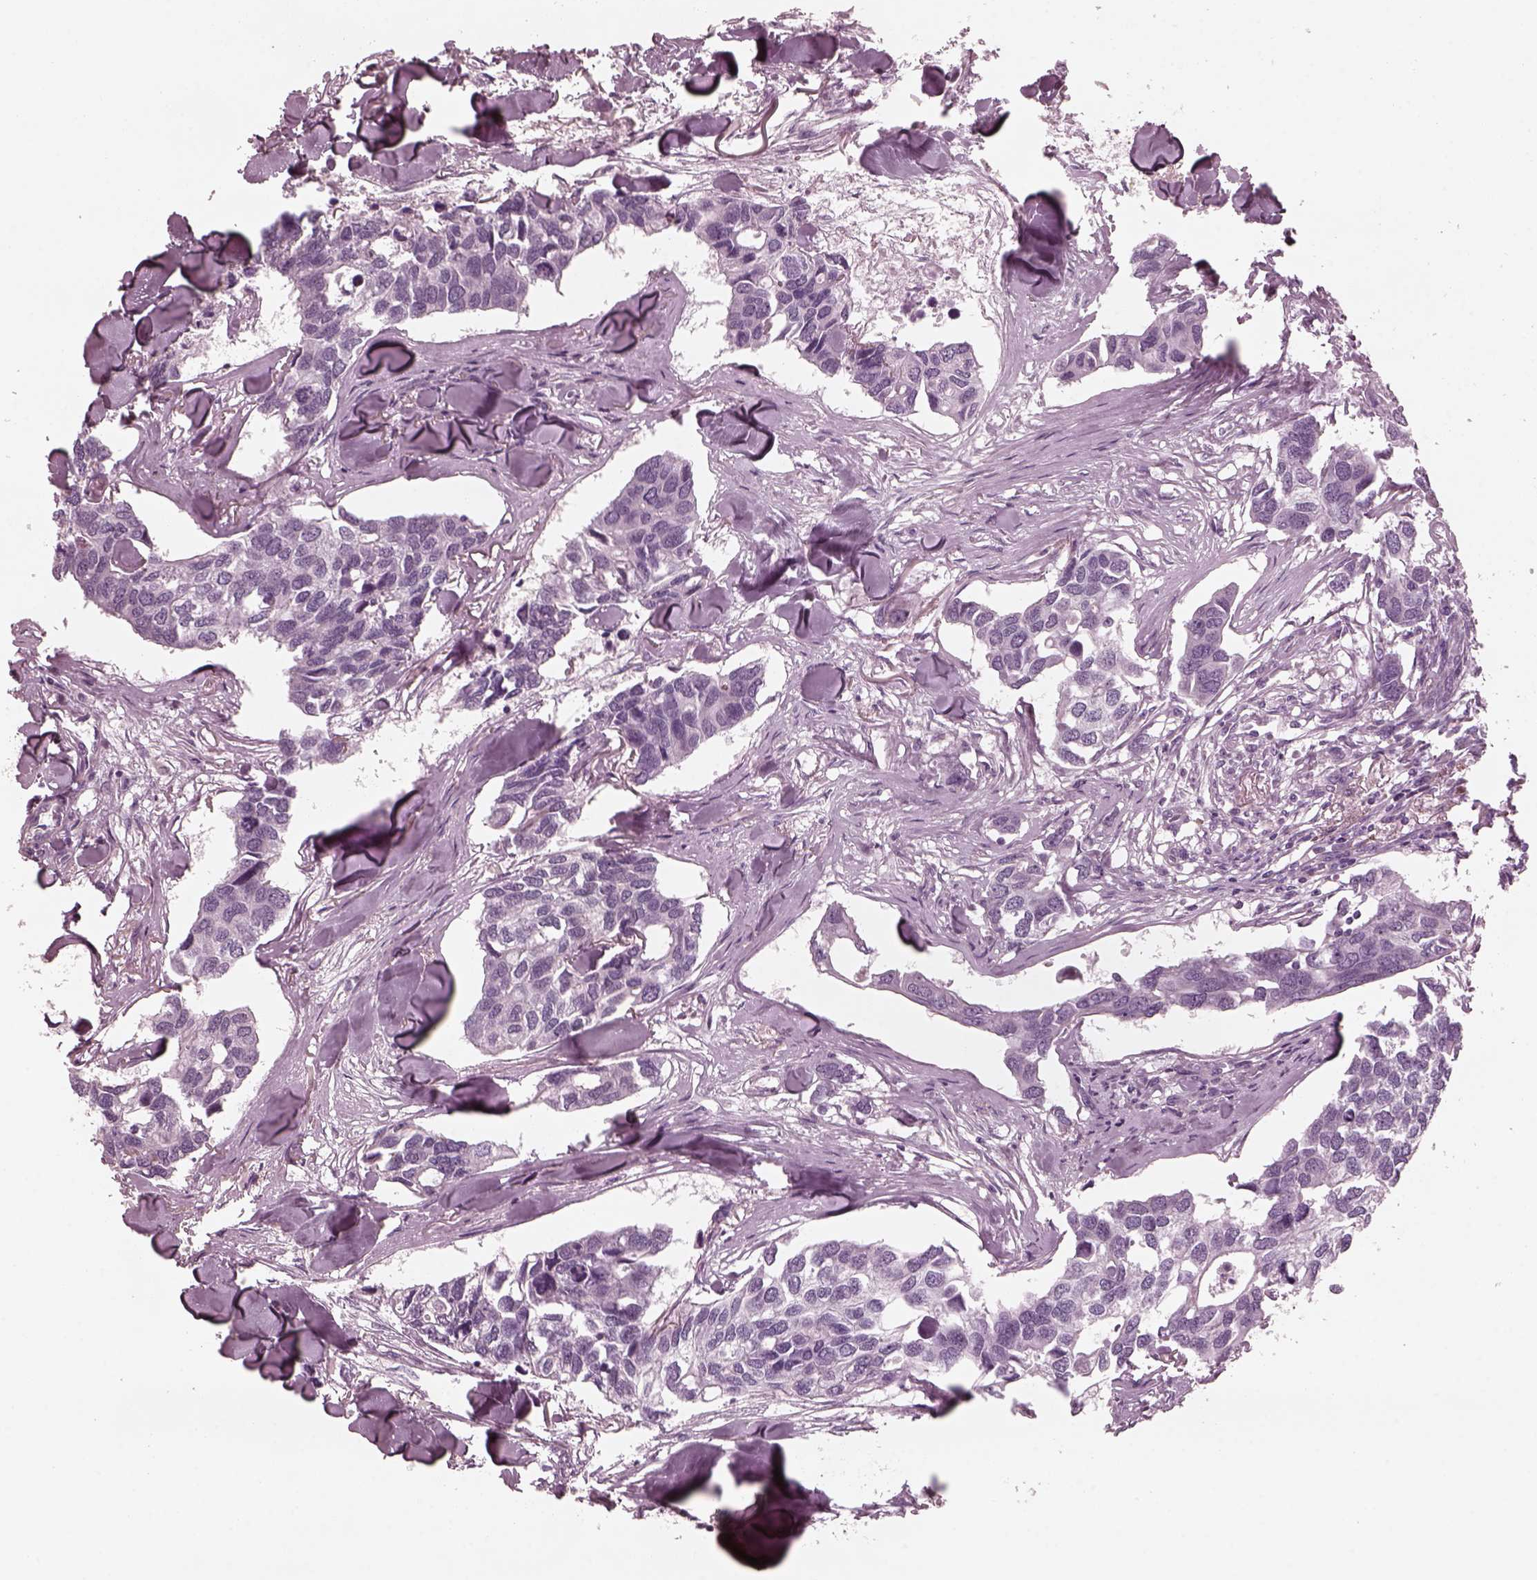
{"staining": {"intensity": "negative", "quantity": "none", "location": "none"}, "tissue": "breast cancer", "cell_type": "Tumor cells", "image_type": "cancer", "snomed": [{"axis": "morphology", "description": "Duct carcinoma"}, {"axis": "topography", "description": "Breast"}], "caption": "DAB (3,3'-diaminobenzidine) immunohistochemical staining of invasive ductal carcinoma (breast) displays no significant positivity in tumor cells.", "gene": "KIF6", "patient": {"sex": "female", "age": 83}}